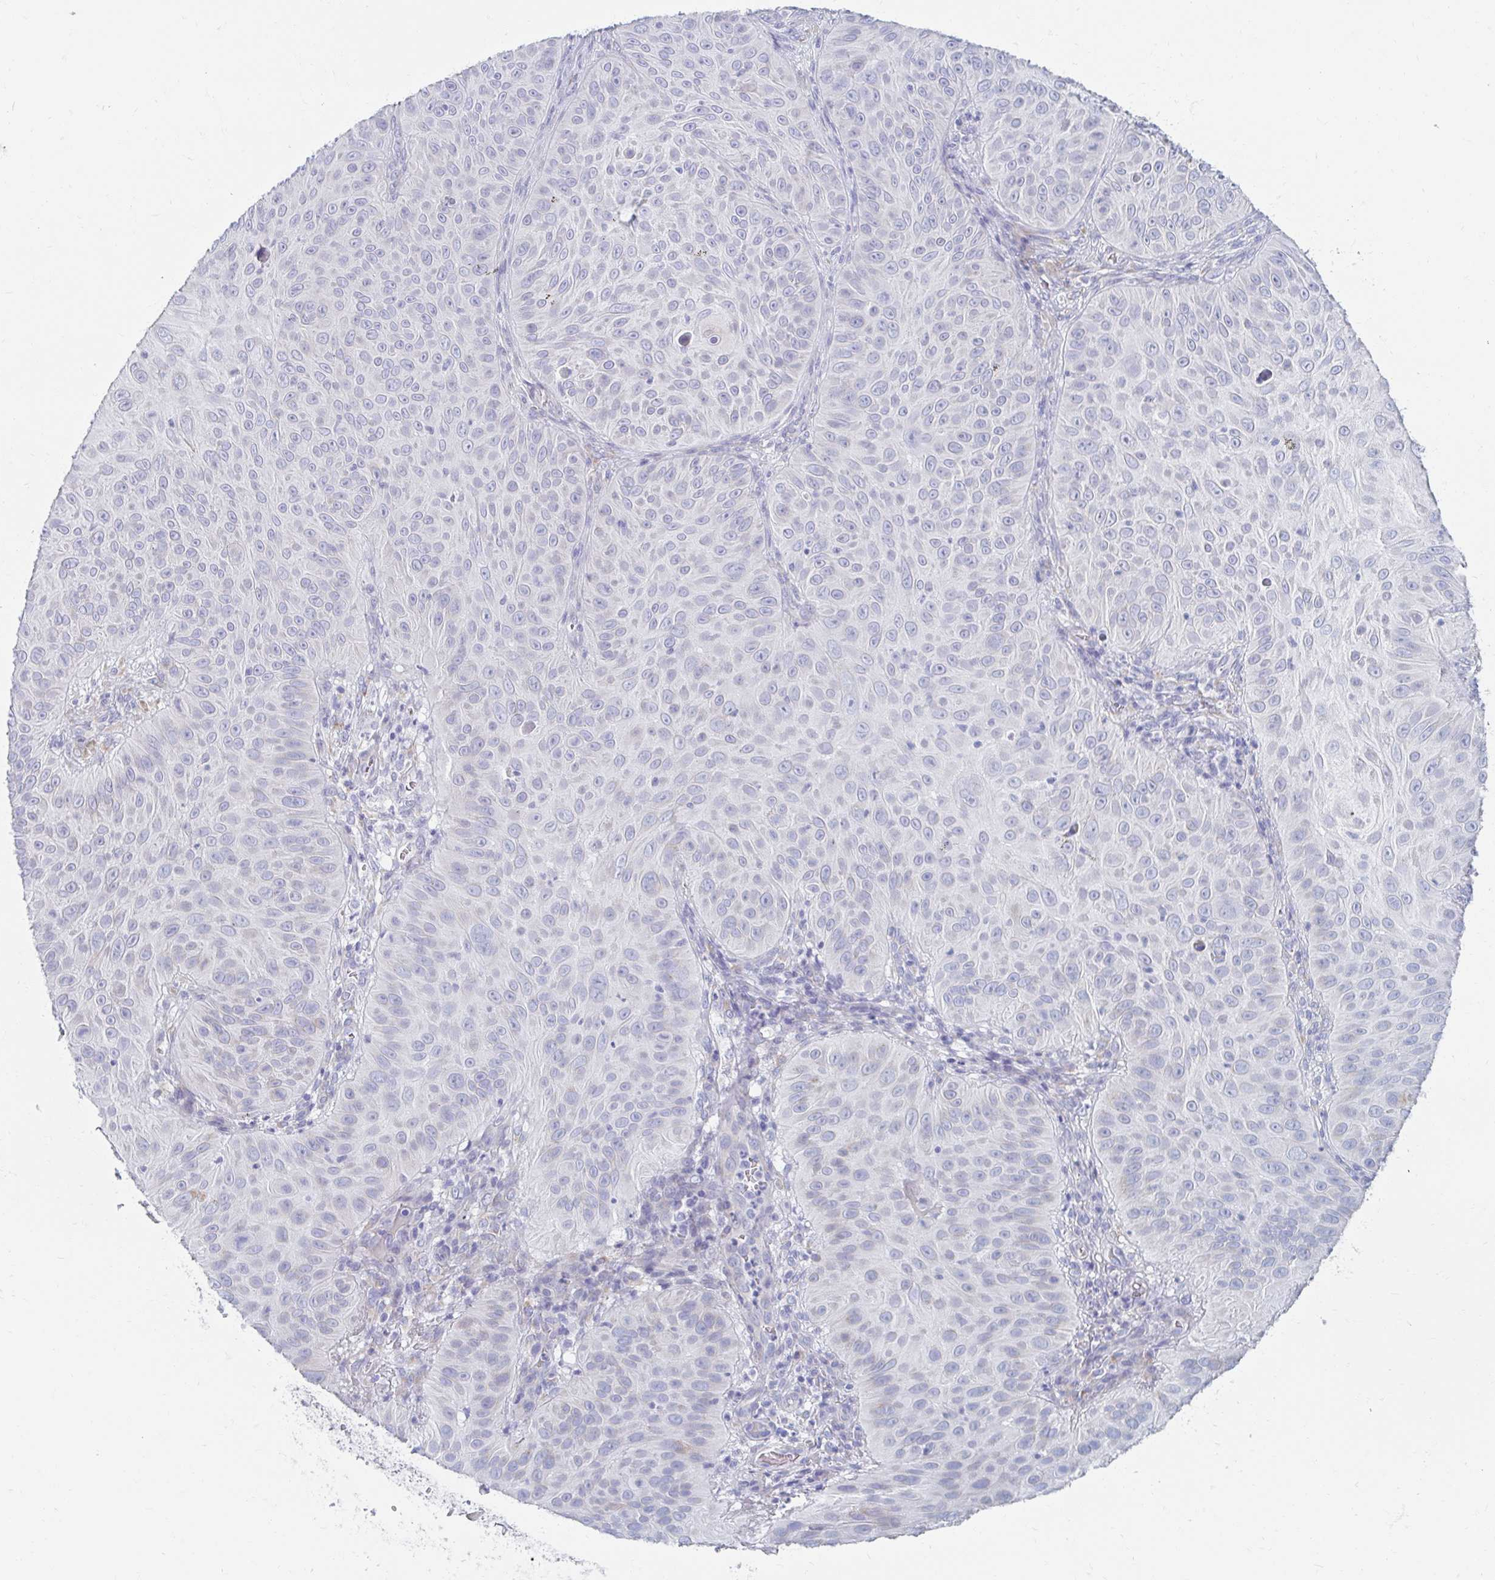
{"staining": {"intensity": "negative", "quantity": "none", "location": "none"}, "tissue": "skin cancer", "cell_type": "Tumor cells", "image_type": "cancer", "snomed": [{"axis": "morphology", "description": "Squamous cell carcinoma, NOS"}, {"axis": "topography", "description": "Skin"}], "caption": "This is an IHC histopathology image of human skin cancer (squamous cell carcinoma). There is no expression in tumor cells.", "gene": "MYLK2", "patient": {"sex": "male", "age": 82}}